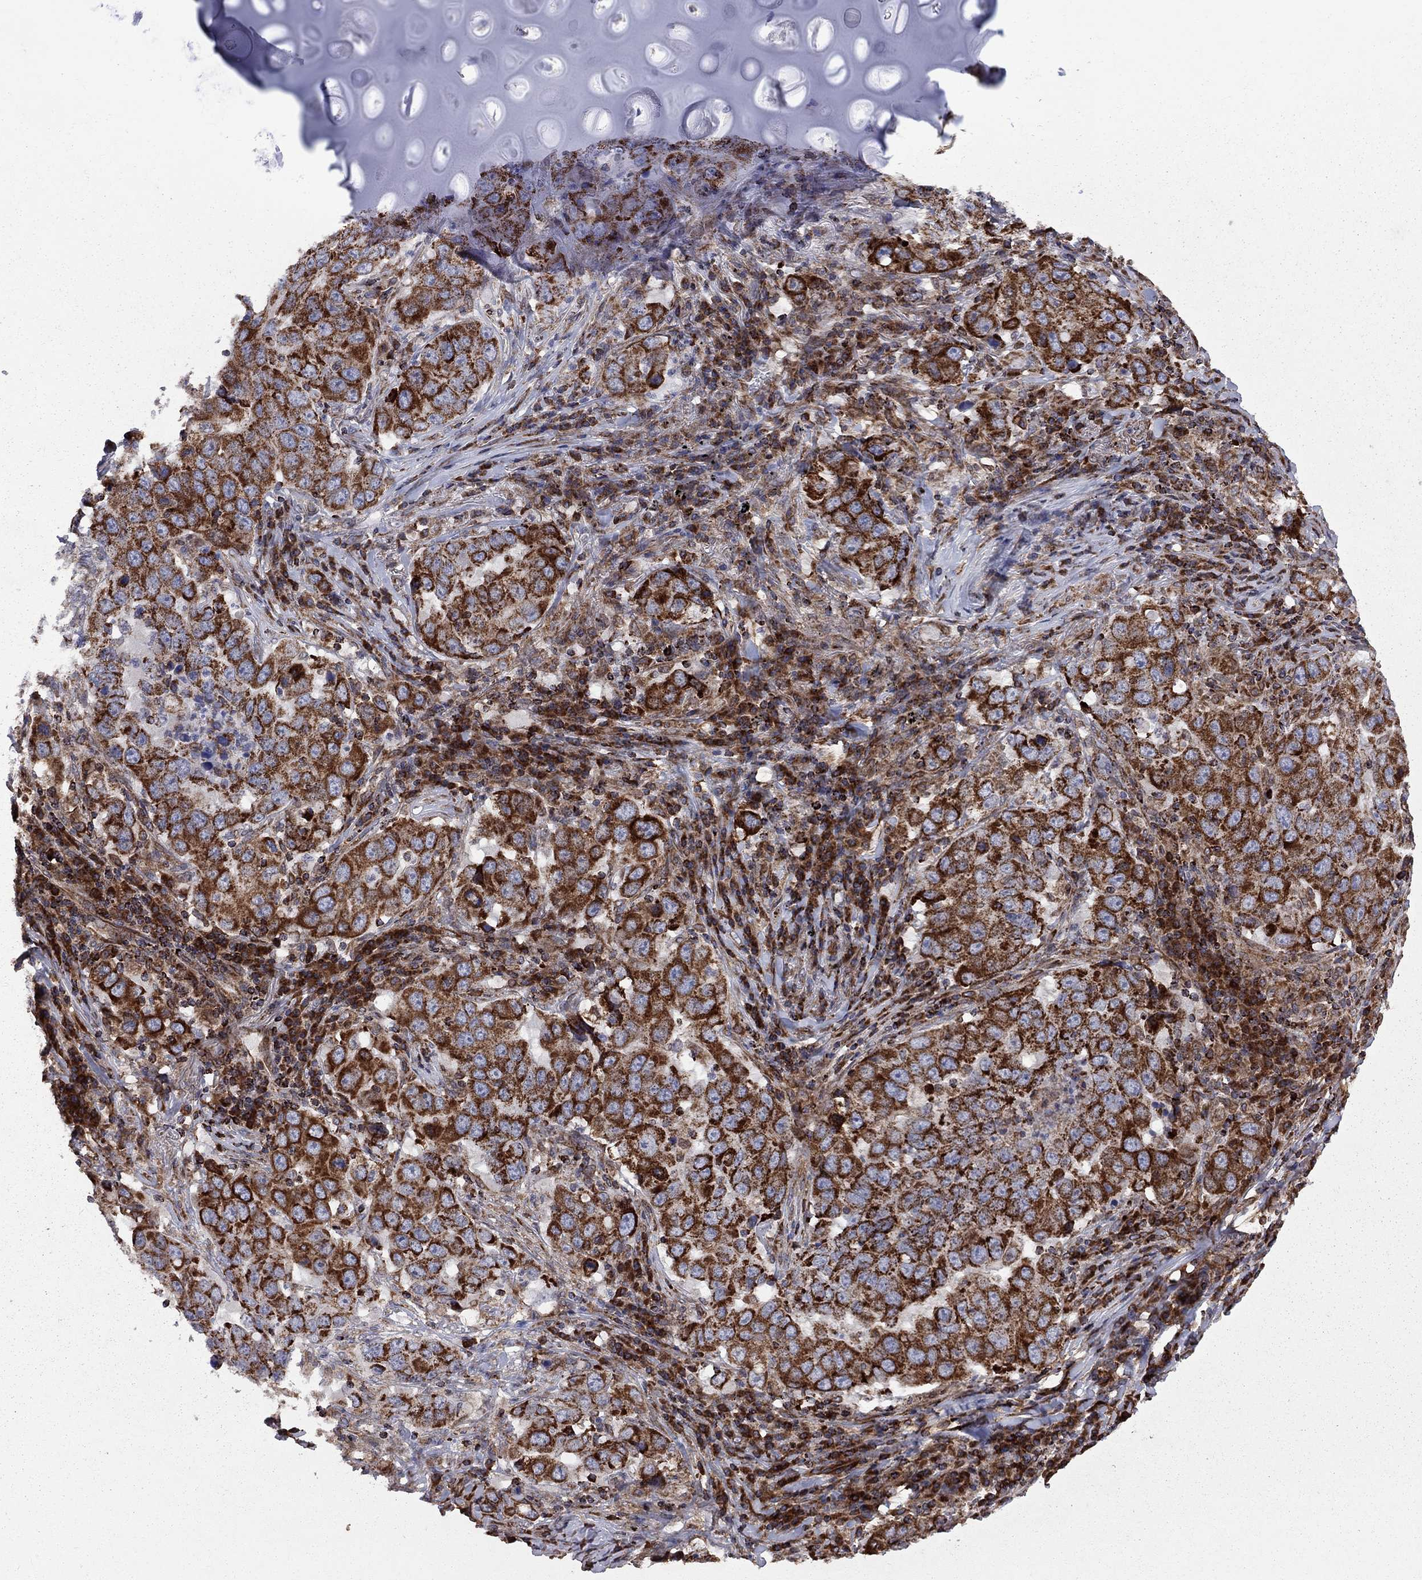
{"staining": {"intensity": "strong", "quantity": ">75%", "location": "cytoplasmic/membranous"}, "tissue": "lung cancer", "cell_type": "Tumor cells", "image_type": "cancer", "snomed": [{"axis": "morphology", "description": "Adenocarcinoma, NOS"}, {"axis": "topography", "description": "Lung"}], "caption": "Immunohistochemistry (IHC) histopathology image of neoplastic tissue: human lung cancer (adenocarcinoma) stained using immunohistochemistry (IHC) displays high levels of strong protein expression localized specifically in the cytoplasmic/membranous of tumor cells, appearing as a cytoplasmic/membranous brown color.", "gene": "CLPTM1", "patient": {"sex": "male", "age": 73}}